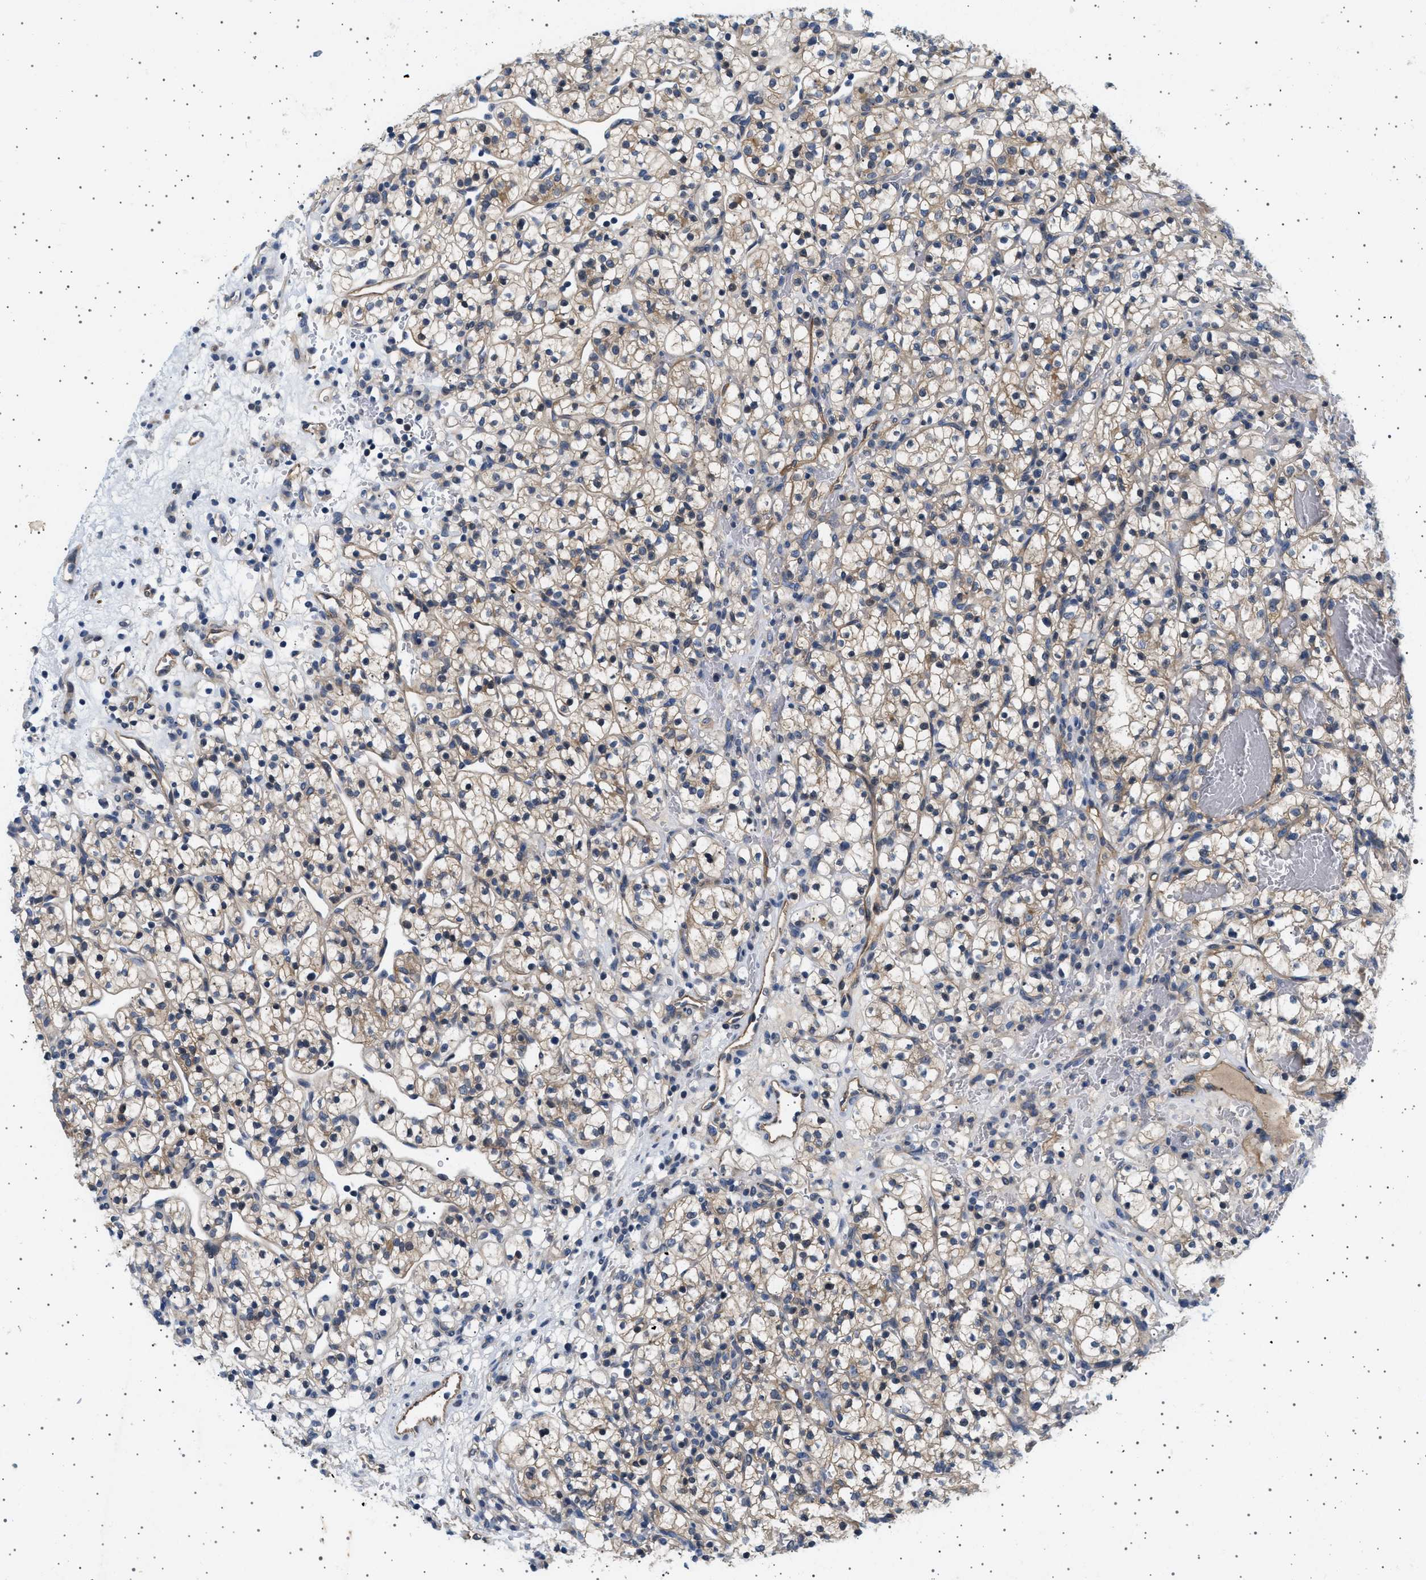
{"staining": {"intensity": "moderate", "quantity": ">75%", "location": "cytoplasmic/membranous"}, "tissue": "renal cancer", "cell_type": "Tumor cells", "image_type": "cancer", "snomed": [{"axis": "morphology", "description": "Adenocarcinoma, NOS"}, {"axis": "topography", "description": "Kidney"}], "caption": "Brown immunohistochemical staining in human renal cancer displays moderate cytoplasmic/membranous staining in about >75% of tumor cells. (DAB (3,3'-diaminobenzidine) IHC with brightfield microscopy, high magnification).", "gene": "PLPP6", "patient": {"sex": "female", "age": 57}}